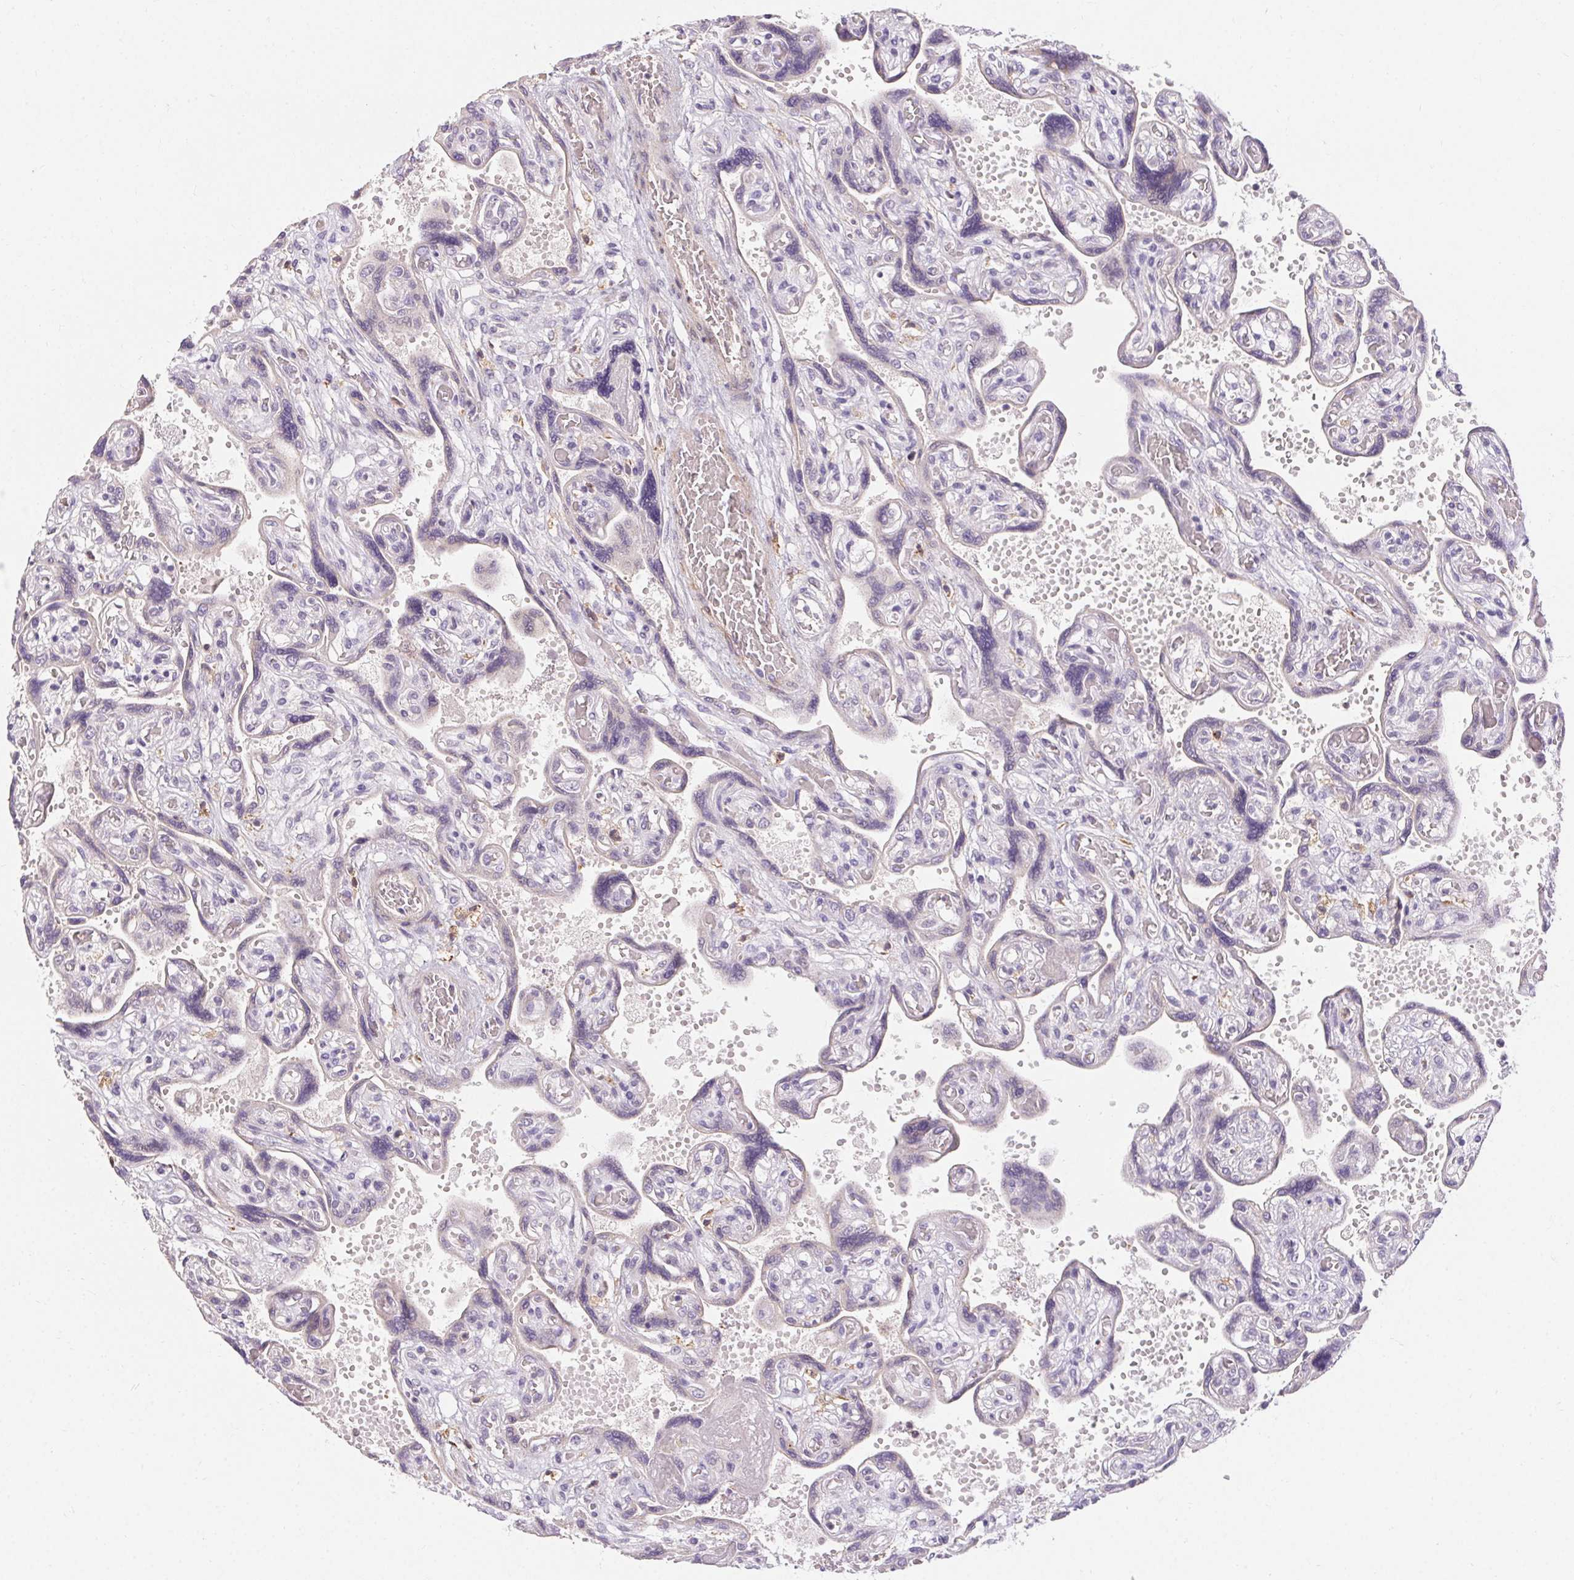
{"staining": {"intensity": "negative", "quantity": "none", "location": "none"}, "tissue": "placenta", "cell_type": "Decidual cells", "image_type": "normal", "snomed": [{"axis": "morphology", "description": "Normal tissue, NOS"}, {"axis": "topography", "description": "Placenta"}], "caption": "This image is of benign placenta stained with IHC to label a protein in brown with the nuclei are counter-stained blue. There is no staining in decidual cells.", "gene": "TMEM52B", "patient": {"sex": "female", "age": 32}}